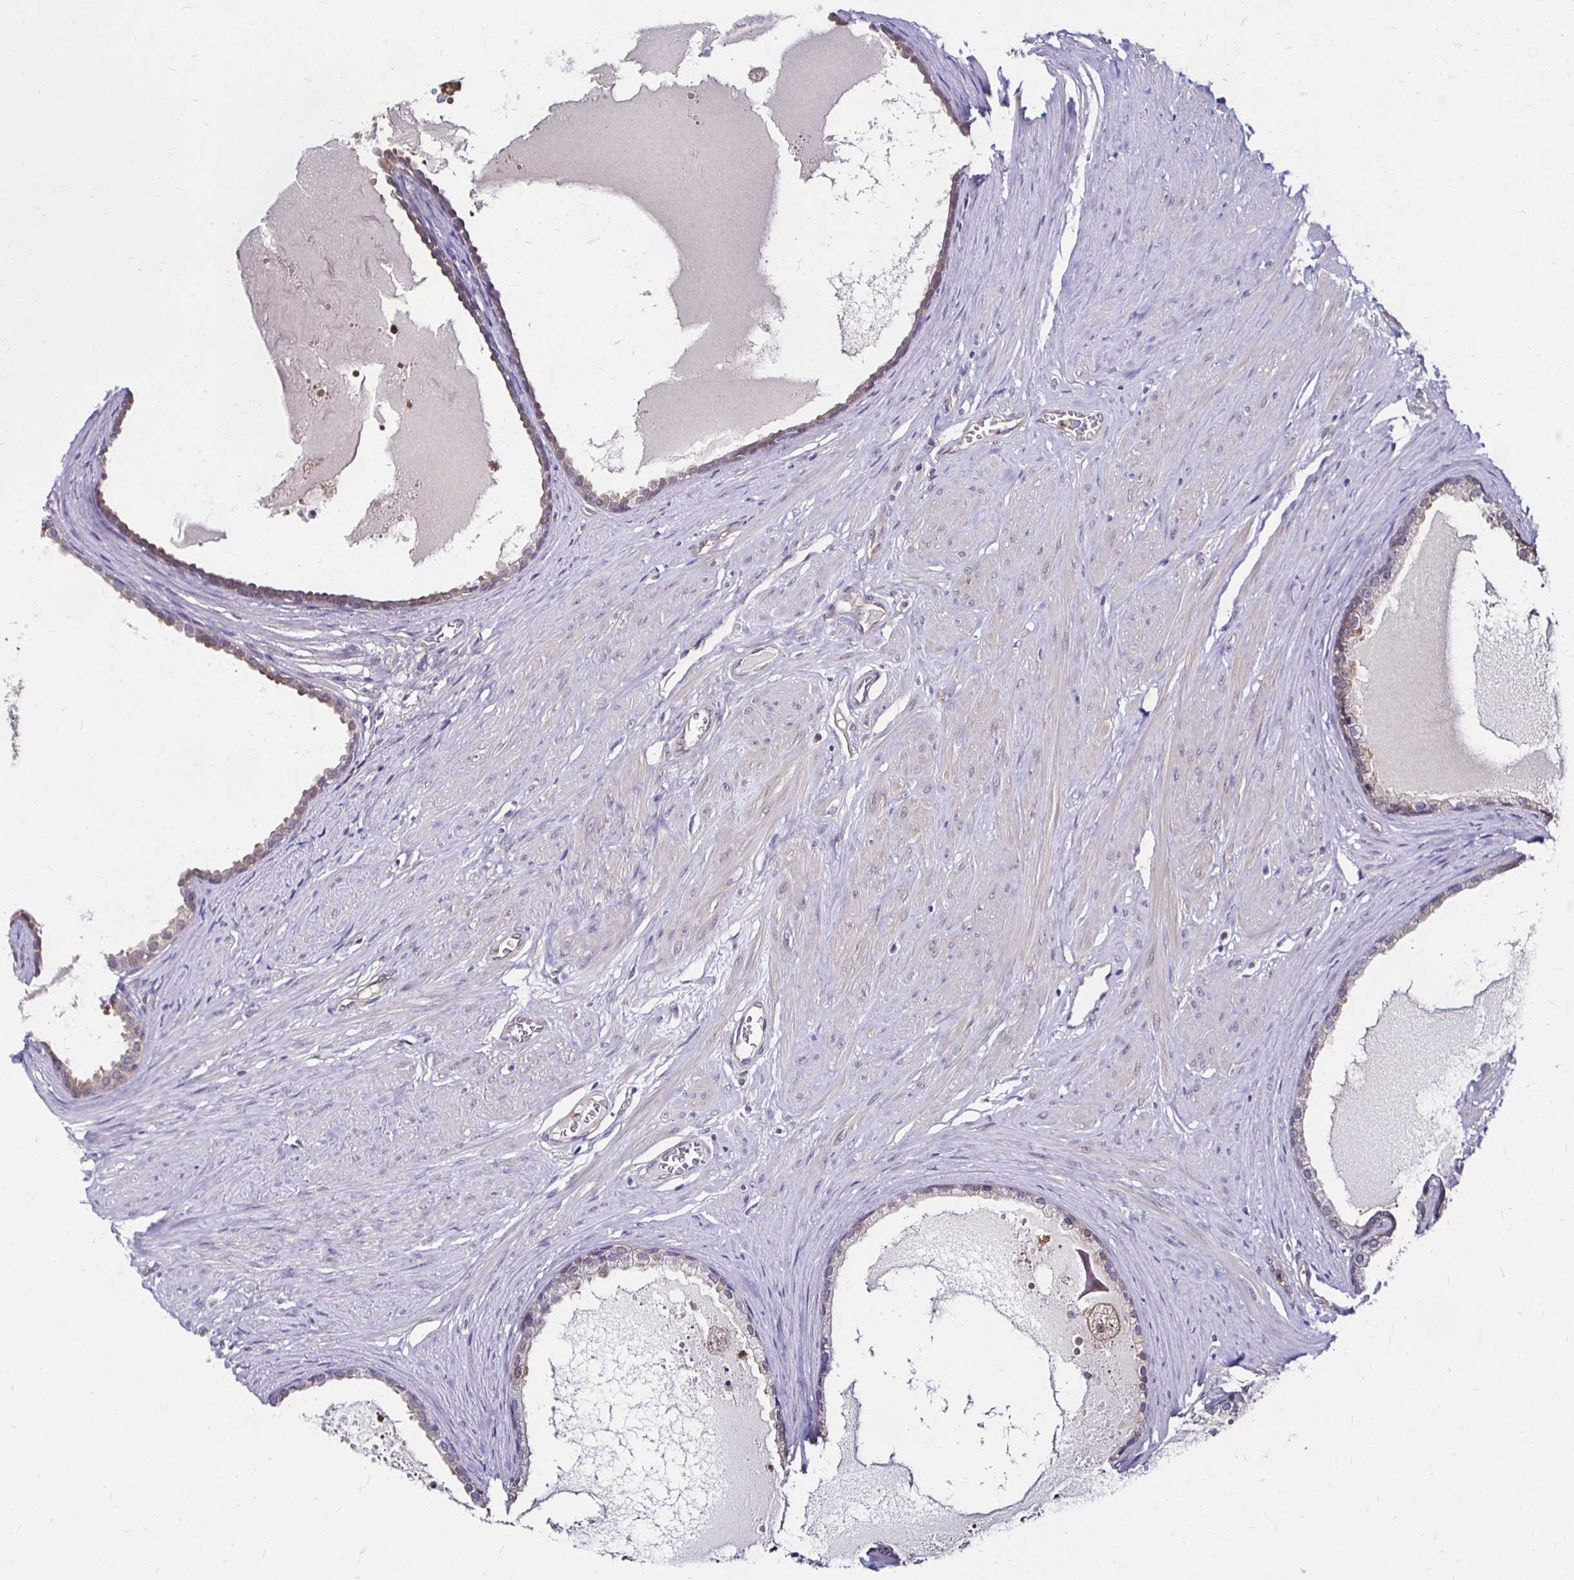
{"staining": {"intensity": "weak", "quantity": "25%-75%", "location": "cytoplasmic/membranous"}, "tissue": "prostate", "cell_type": "Glandular cells", "image_type": "normal", "snomed": [{"axis": "morphology", "description": "Normal tissue, NOS"}, {"axis": "topography", "description": "Prostate"}, {"axis": "topography", "description": "Peripheral nerve tissue"}], "caption": "Protein expression analysis of benign prostate demonstrates weak cytoplasmic/membranous positivity in approximately 25%-75% of glandular cells. (DAB (3,3'-diaminobenzidine) IHC with brightfield microscopy, high magnification).", "gene": "TXN", "patient": {"sex": "male", "age": 55}}